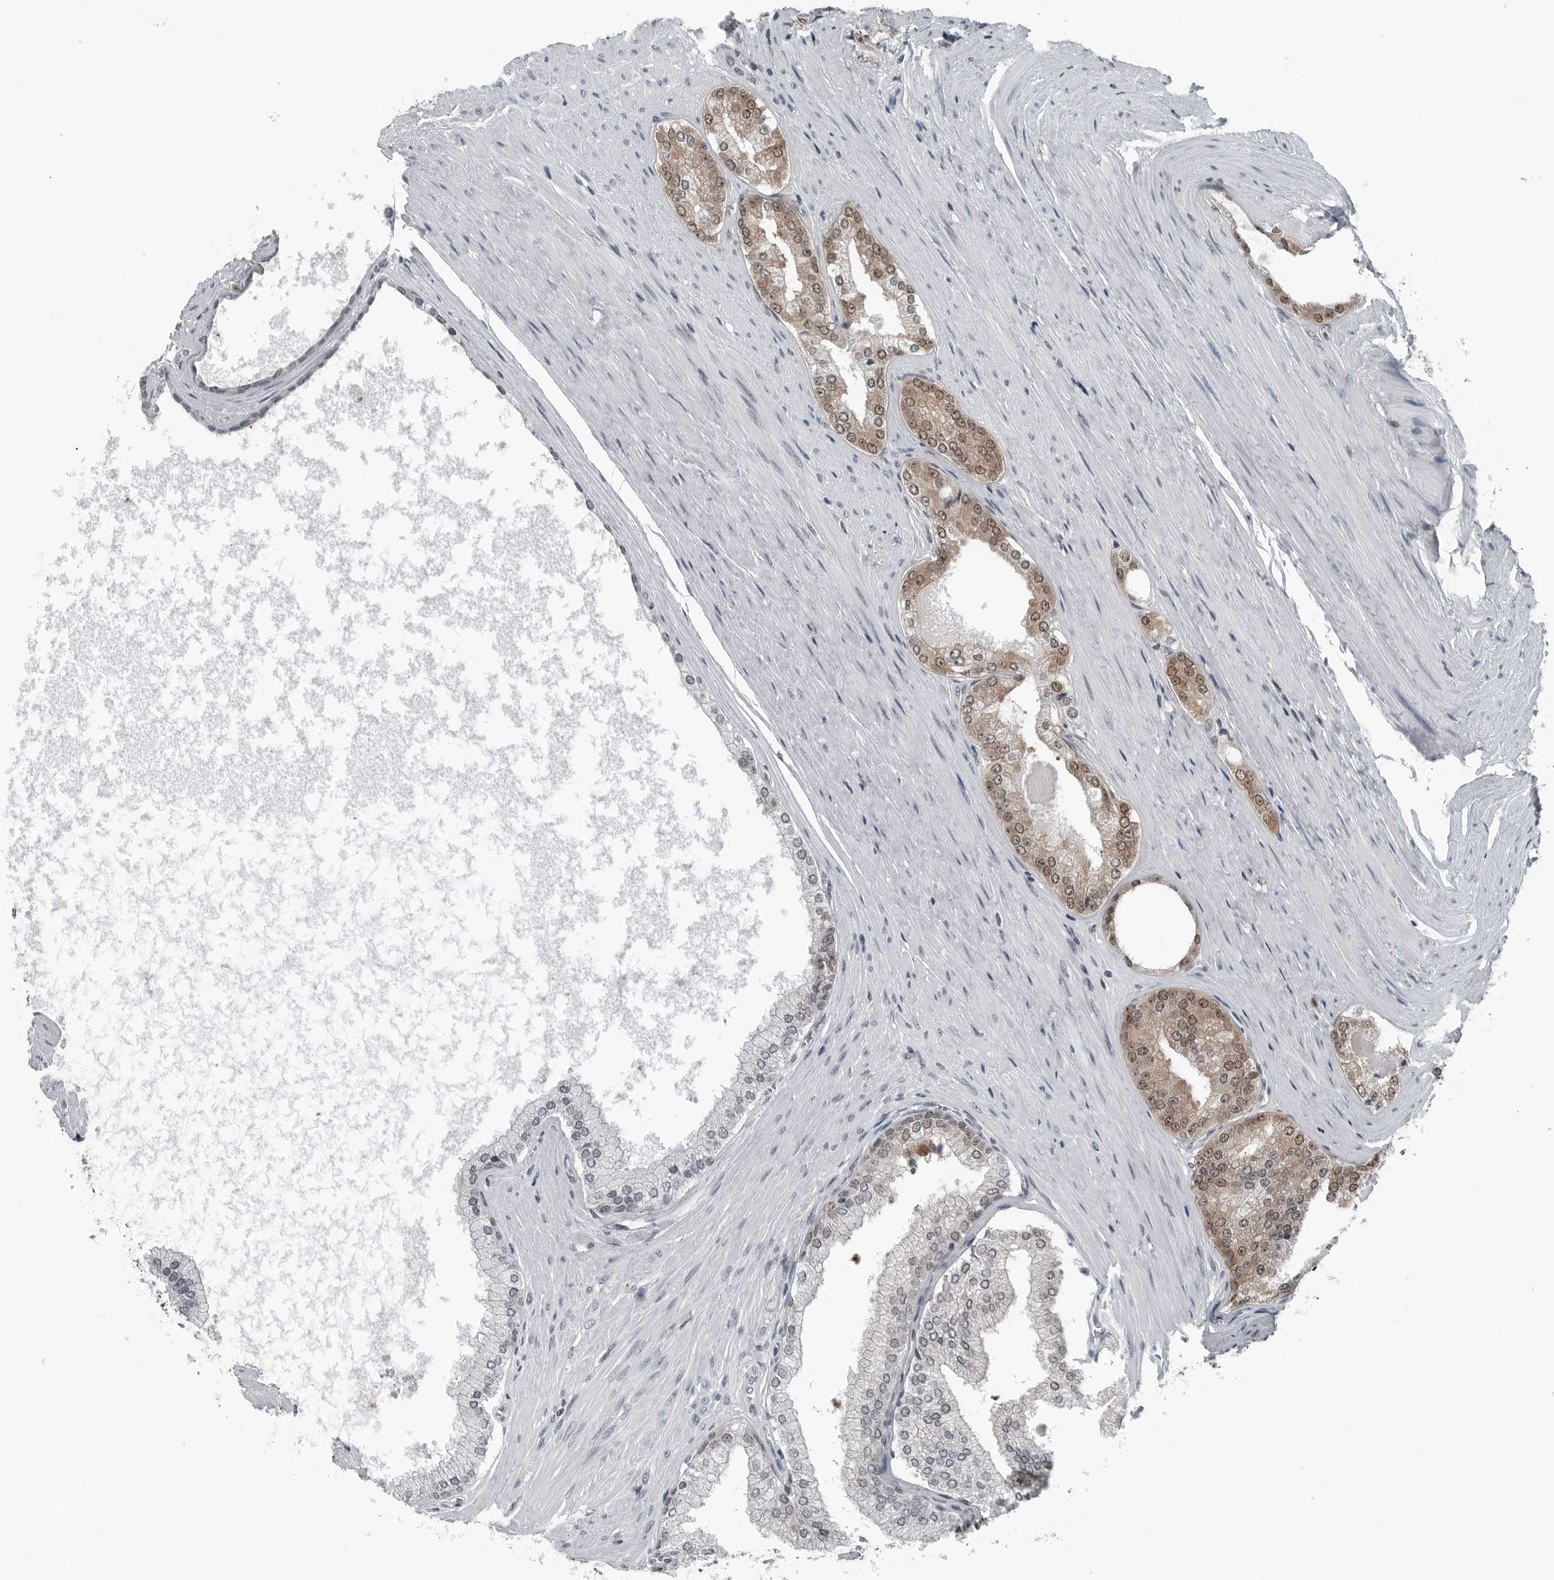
{"staining": {"intensity": "moderate", "quantity": "25%-75%", "location": "nuclear"}, "tissue": "prostate cancer", "cell_type": "Tumor cells", "image_type": "cancer", "snomed": [{"axis": "morphology", "description": "Adenocarcinoma, High grade"}, {"axis": "topography", "description": "Prostate"}], "caption": "Immunohistochemical staining of human prostate cancer displays medium levels of moderate nuclear protein positivity in about 25%-75% of tumor cells. Using DAB (brown) and hematoxylin (blue) stains, captured at high magnification using brightfield microscopy.", "gene": "AKR1A1", "patient": {"sex": "male", "age": 60}}